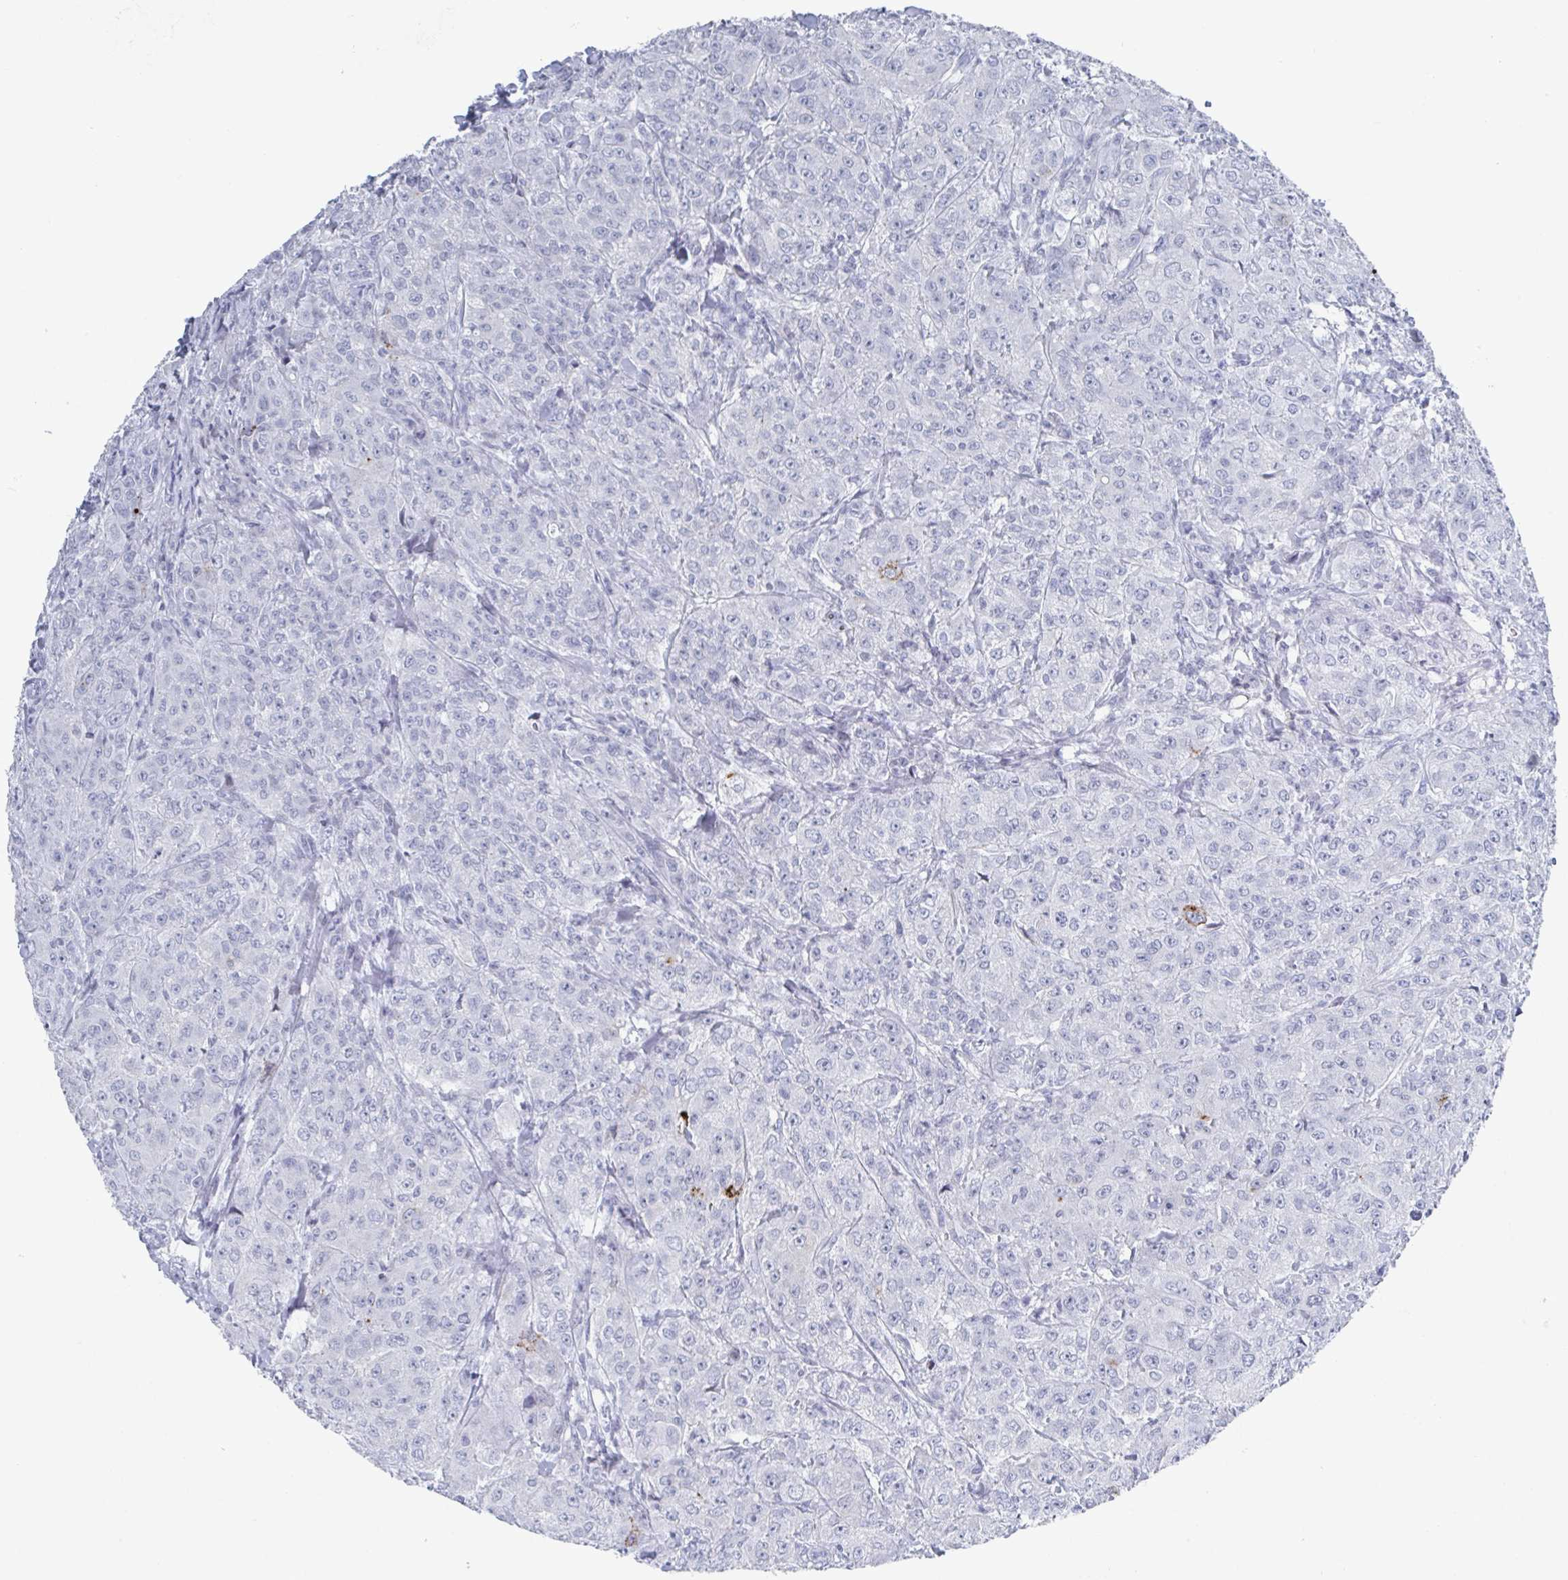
{"staining": {"intensity": "negative", "quantity": "none", "location": "none"}, "tissue": "breast cancer", "cell_type": "Tumor cells", "image_type": "cancer", "snomed": [{"axis": "morphology", "description": "Normal tissue, NOS"}, {"axis": "morphology", "description": "Duct carcinoma"}, {"axis": "topography", "description": "Breast"}], "caption": "A photomicrograph of human breast cancer is negative for staining in tumor cells. (DAB immunohistochemistry visualized using brightfield microscopy, high magnification).", "gene": "CAMKV", "patient": {"sex": "female", "age": 43}}